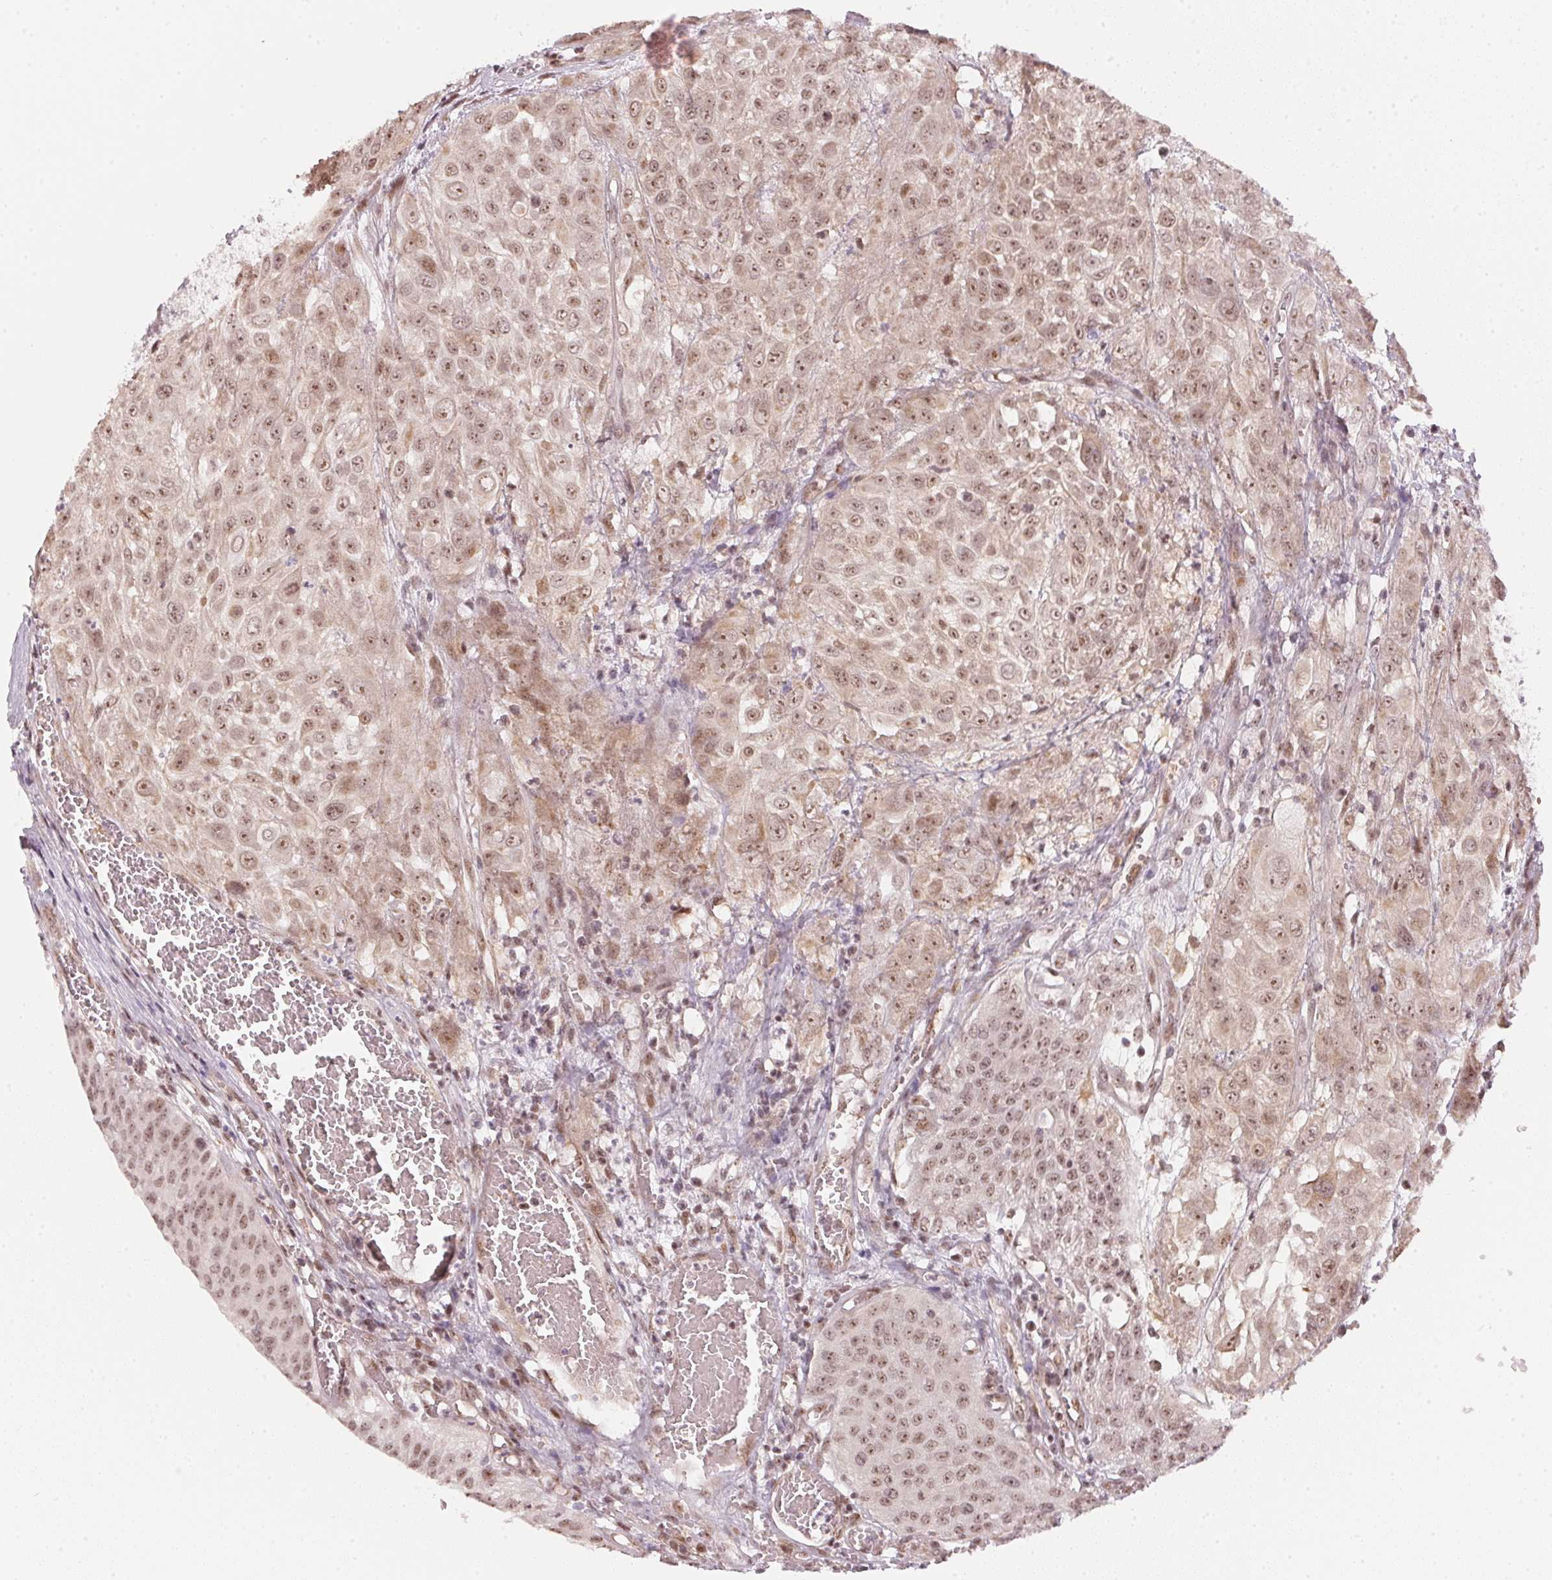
{"staining": {"intensity": "moderate", "quantity": ">75%", "location": "cytoplasmic/membranous,nuclear"}, "tissue": "urothelial cancer", "cell_type": "Tumor cells", "image_type": "cancer", "snomed": [{"axis": "morphology", "description": "Urothelial carcinoma, High grade"}, {"axis": "topography", "description": "Urinary bladder"}], "caption": "Human urothelial cancer stained with a brown dye displays moderate cytoplasmic/membranous and nuclear positive positivity in approximately >75% of tumor cells.", "gene": "KAT6A", "patient": {"sex": "male", "age": 57}}